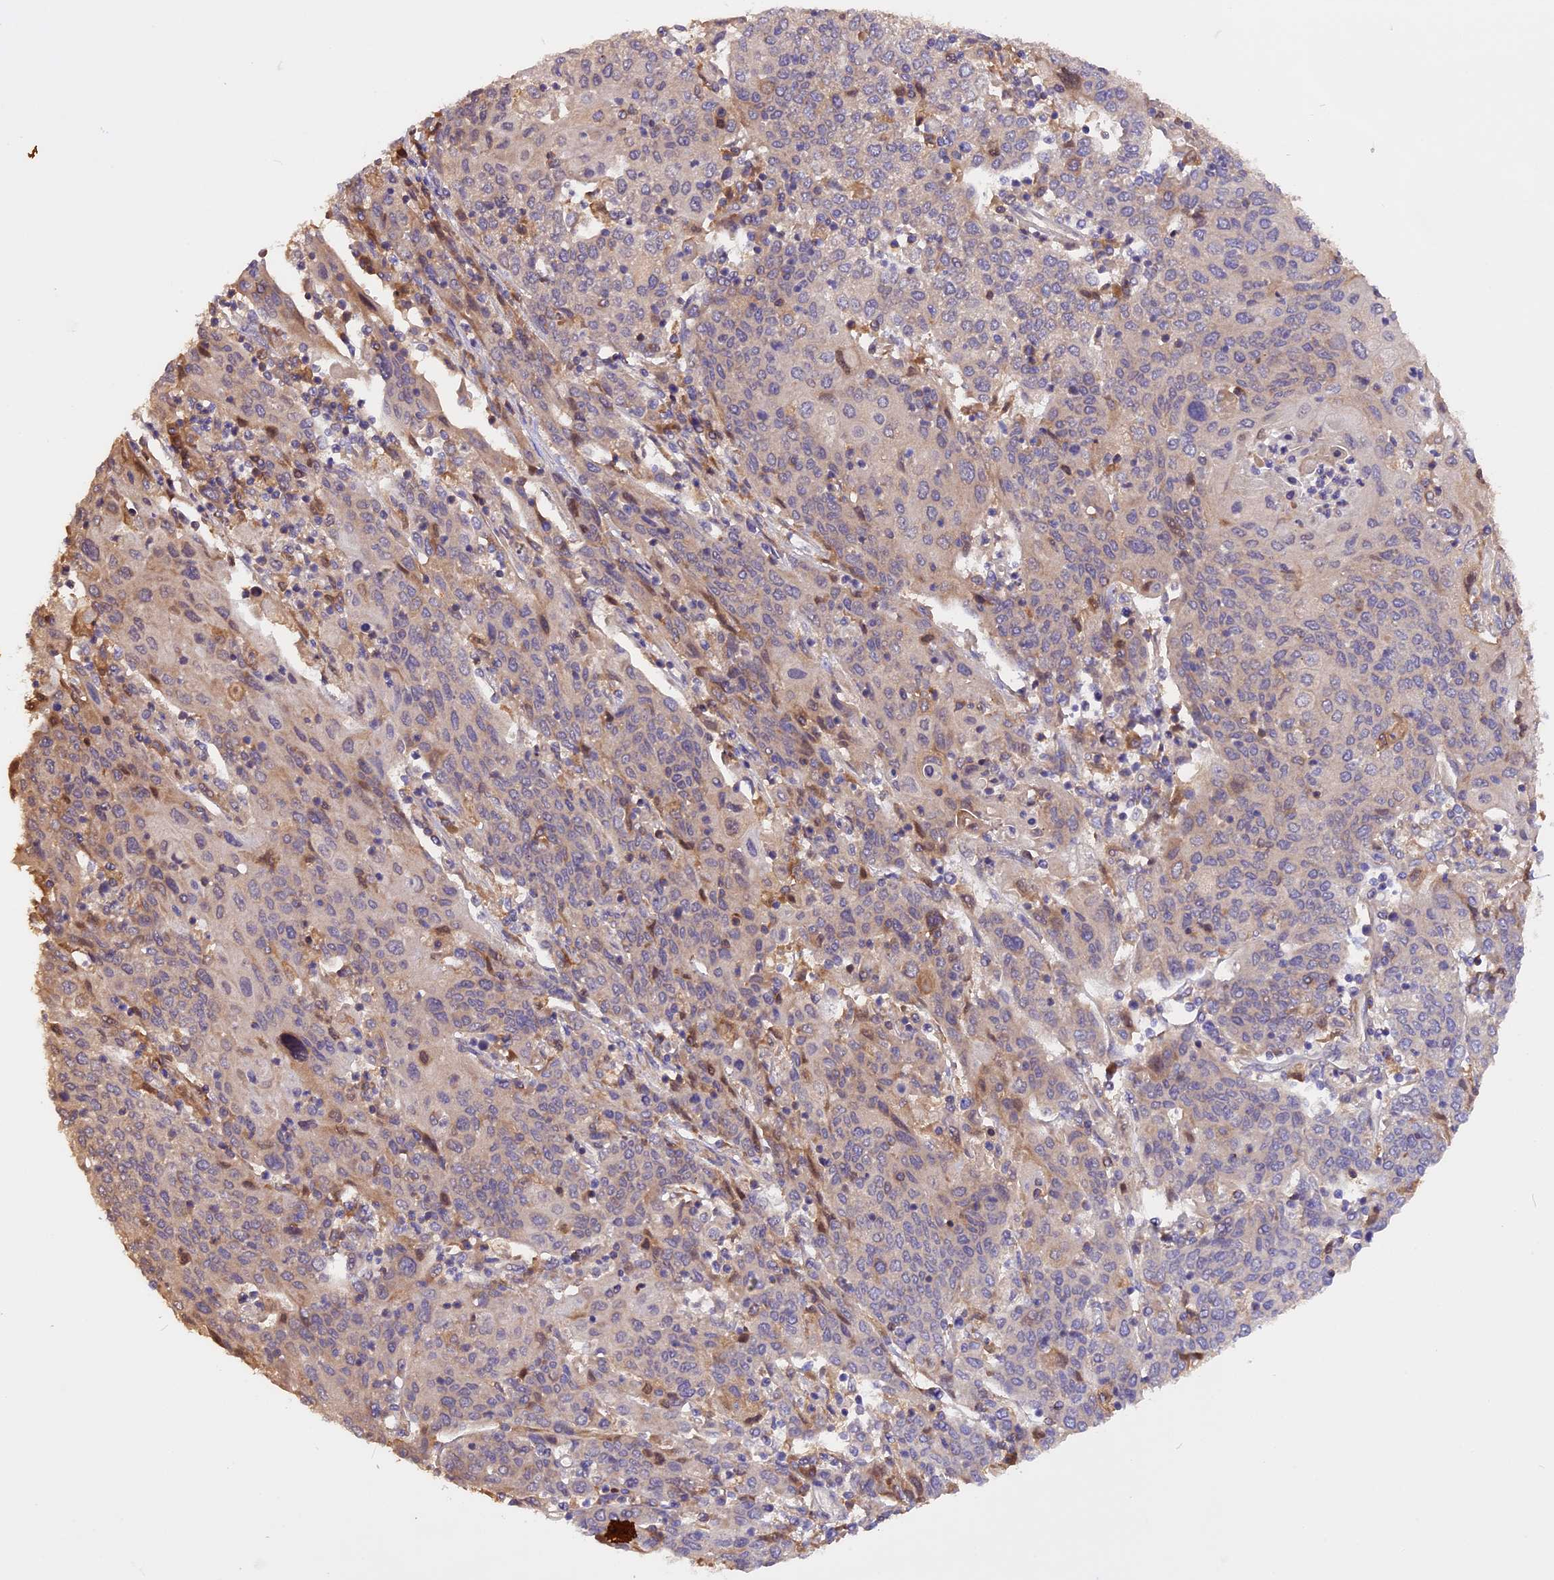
{"staining": {"intensity": "weak", "quantity": "<25%", "location": "cytoplasmic/membranous"}, "tissue": "cervical cancer", "cell_type": "Tumor cells", "image_type": "cancer", "snomed": [{"axis": "morphology", "description": "Squamous cell carcinoma, NOS"}, {"axis": "topography", "description": "Cervix"}], "caption": "There is no significant expression in tumor cells of cervical squamous cell carcinoma. Nuclei are stained in blue.", "gene": "MARK4", "patient": {"sex": "female", "age": 67}}